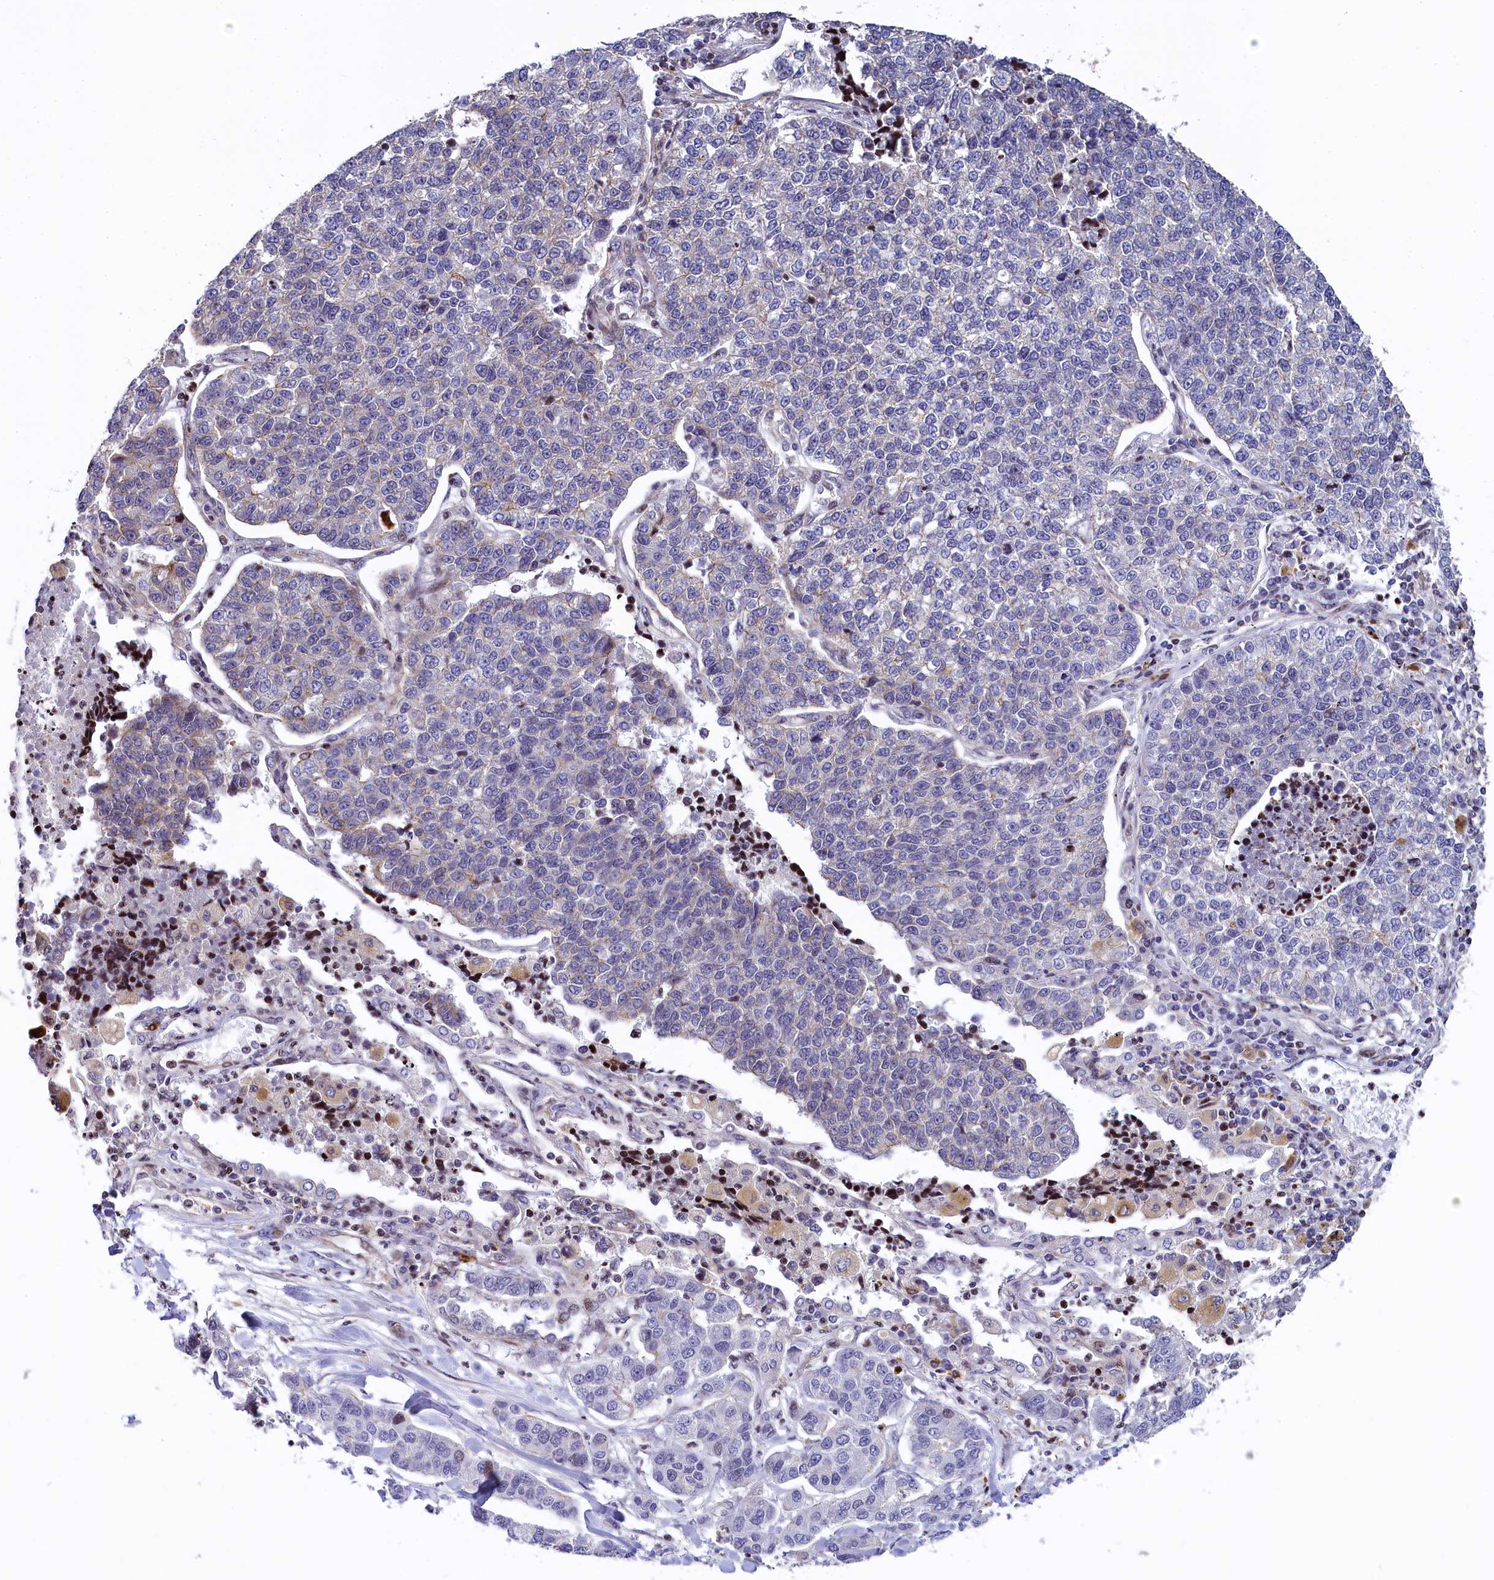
{"staining": {"intensity": "negative", "quantity": "none", "location": "none"}, "tissue": "lung cancer", "cell_type": "Tumor cells", "image_type": "cancer", "snomed": [{"axis": "morphology", "description": "Adenocarcinoma, NOS"}, {"axis": "topography", "description": "Lung"}], "caption": "High power microscopy image of an immunohistochemistry (IHC) micrograph of lung adenocarcinoma, revealing no significant expression in tumor cells. The staining is performed using DAB (3,3'-diaminobenzidine) brown chromogen with nuclei counter-stained in using hematoxylin.", "gene": "TGDS", "patient": {"sex": "male", "age": 49}}